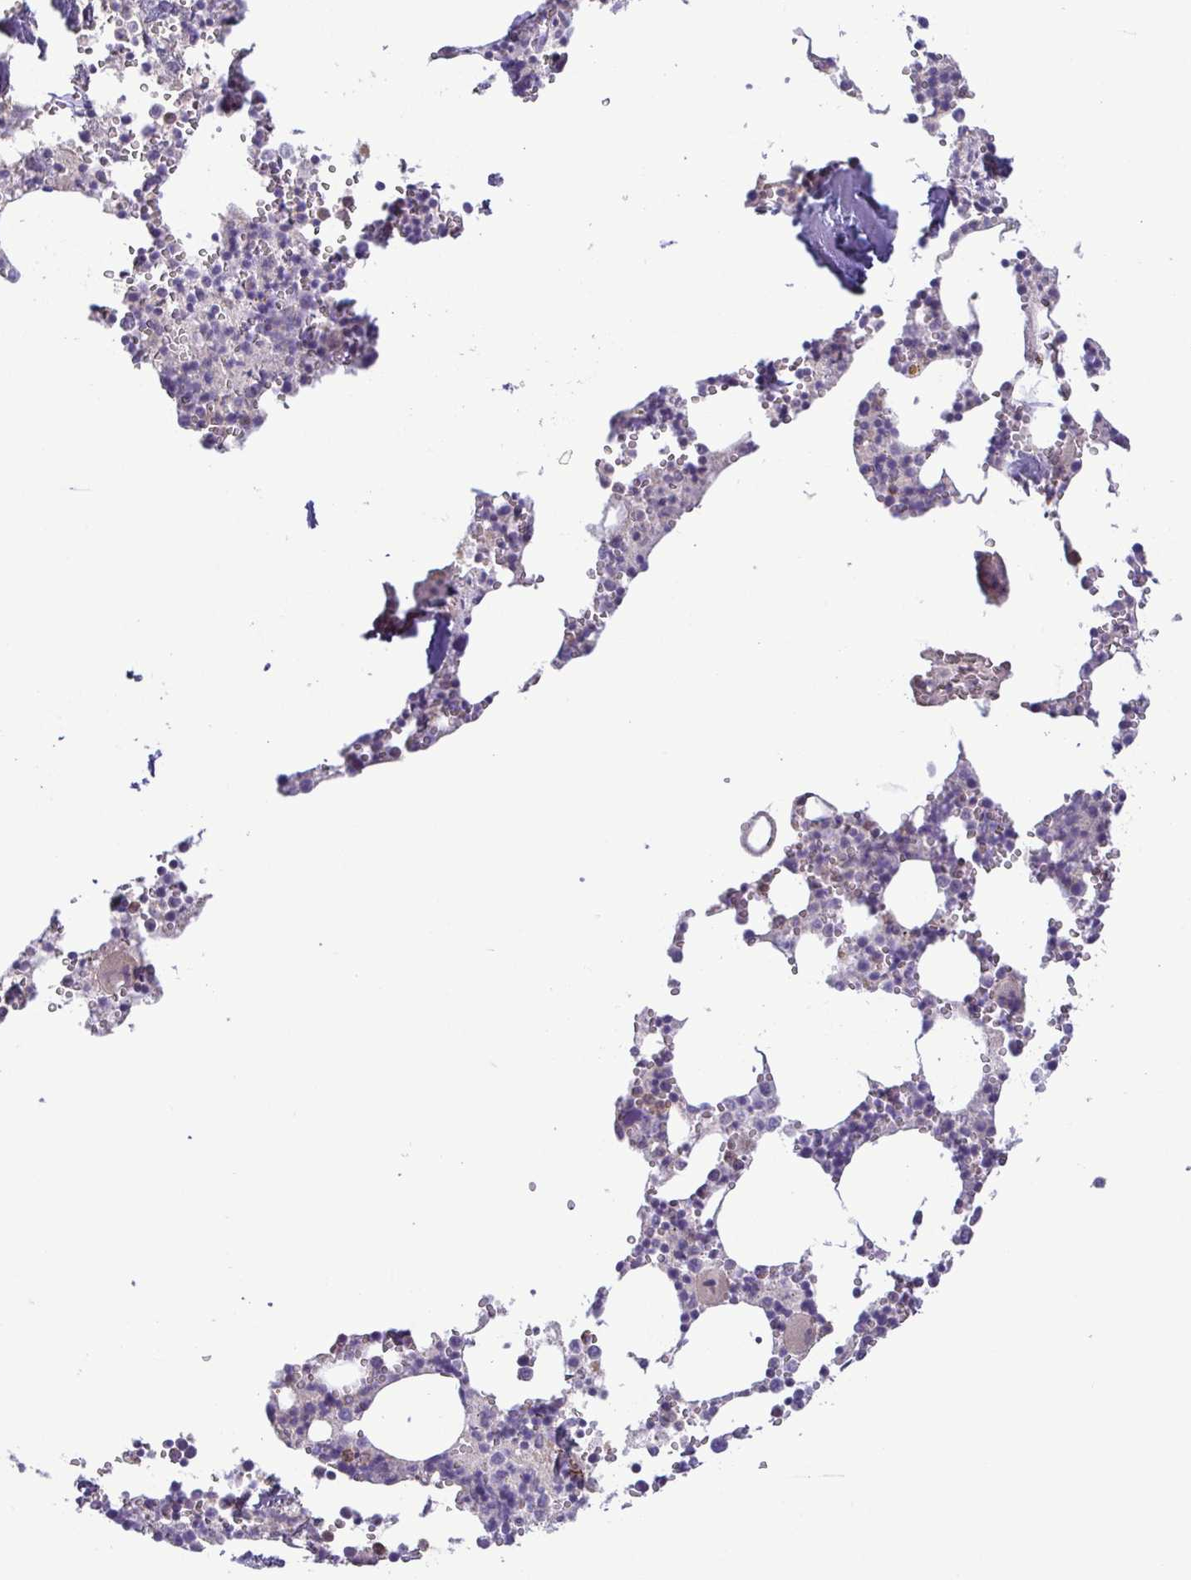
{"staining": {"intensity": "moderate", "quantity": "<25%", "location": "cytoplasmic/membranous"}, "tissue": "bone marrow", "cell_type": "Hematopoietic cells", "image_type": "normal", "snomed": [{"axis": "morphology", "description": "Normal tissue, NOS"}, {"axis": "topography", "description": "Bone marrow"}], "caption": "Protein expression by immunohistochemistry displays moderate cytoplasmic/membranous expression in approximately <25% of hematopoietic cells in unremarkable bone marrow.", "gene": "MYL10", "patient": {"sex": "male", "age": 54}}